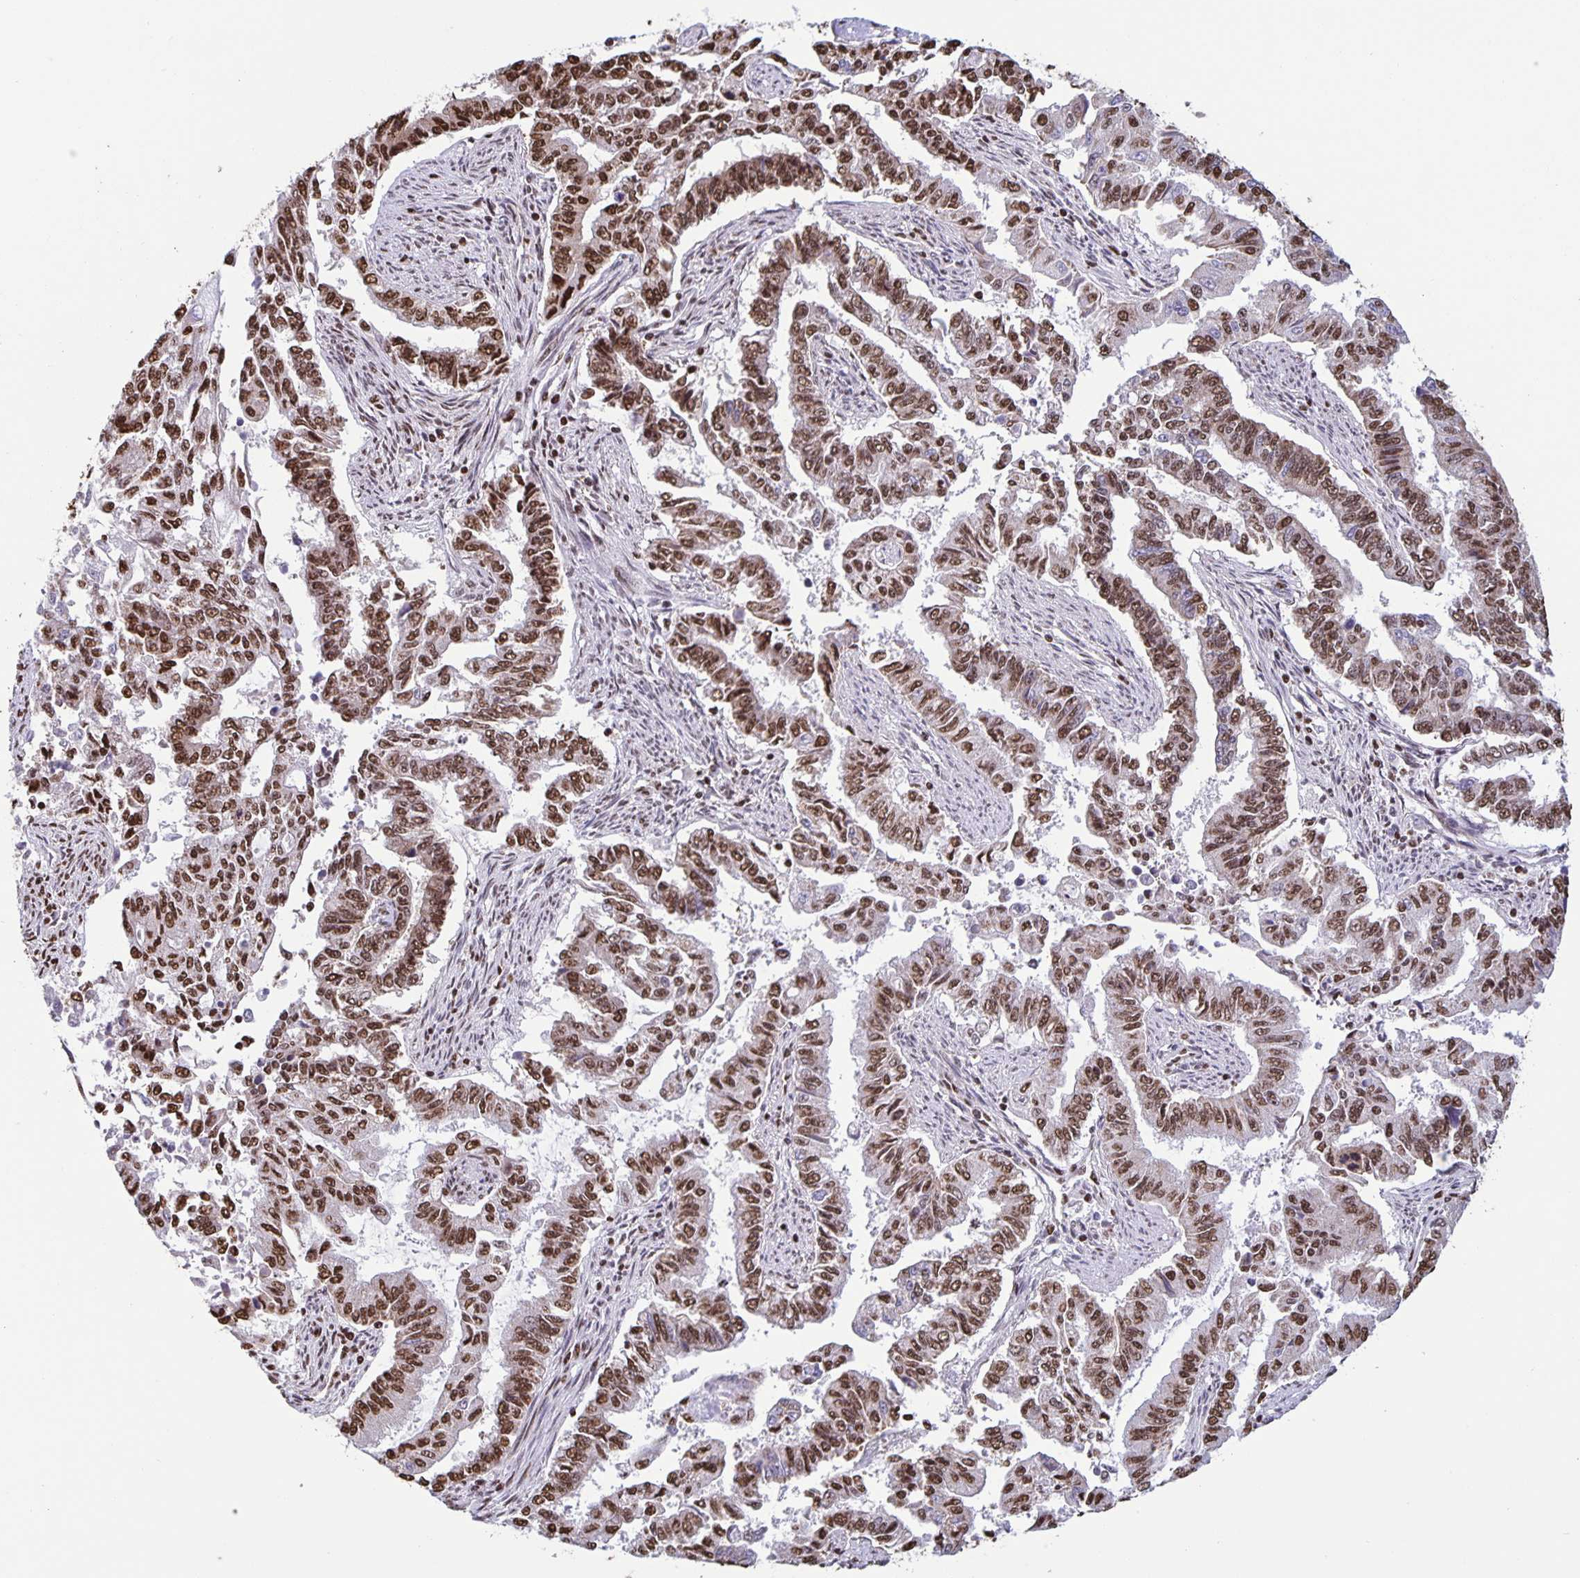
{"staining": {"intensity": "moderate", "quantity": ">75%", "location": "nuclear"}, "tissue": "endometrial cancer", "cell_type": "Tumor cells", "image_type": "cancer", "snomed": [{"axis": "morphology", "description": "Adenocarcinoma, NOS"}, {"axis": "topography", "description": "Uterus"}], "caption": "Approximately >75% of tumor cells in adenocarcinoma (endometrial) show moderate nuclear protein expression as visualized by brown immunohistochemical staining.", "gene": "DUT", "patient": {"sex": "female", "age": 59}}